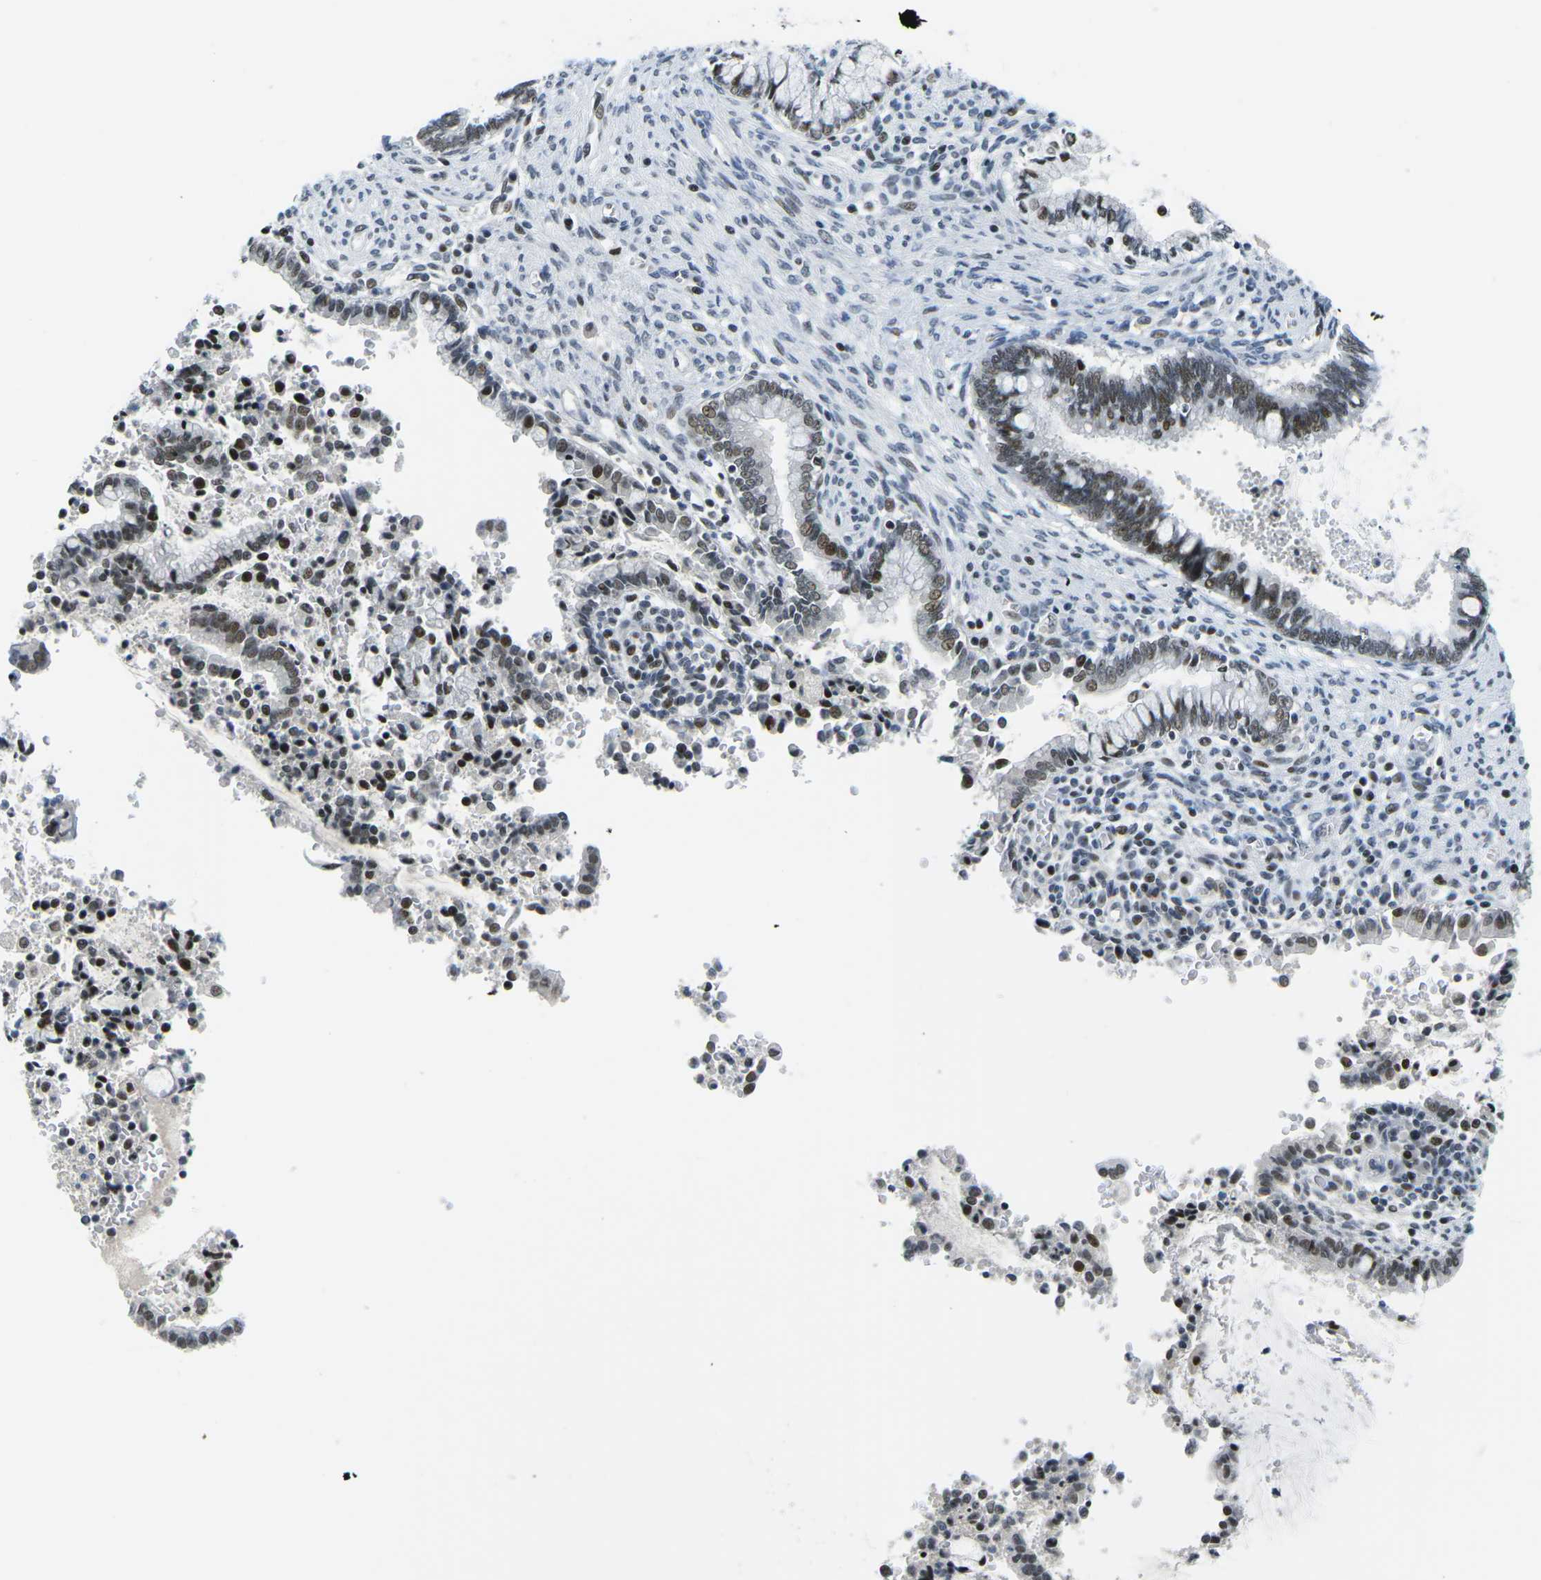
{"staining": {"intensity": "moderate", "quantity": "<25%", "location": "nuclear"}, "tissue": "cervical cancer", "cell_type": "Tumor cells", "image_type": "cancer", "snomed": [{"axis": "morphology", "description": "Adenocarcinoma, NOS"}, {"axis": "topography", "description": "Cervix"}], "caption": "A brown stain shows moderate nuclear positivity of a protein in human cervical adenocarcinoma tumor cells.", "gene": "PRPF8", "patient": {"sex": "female", "age": 44}}